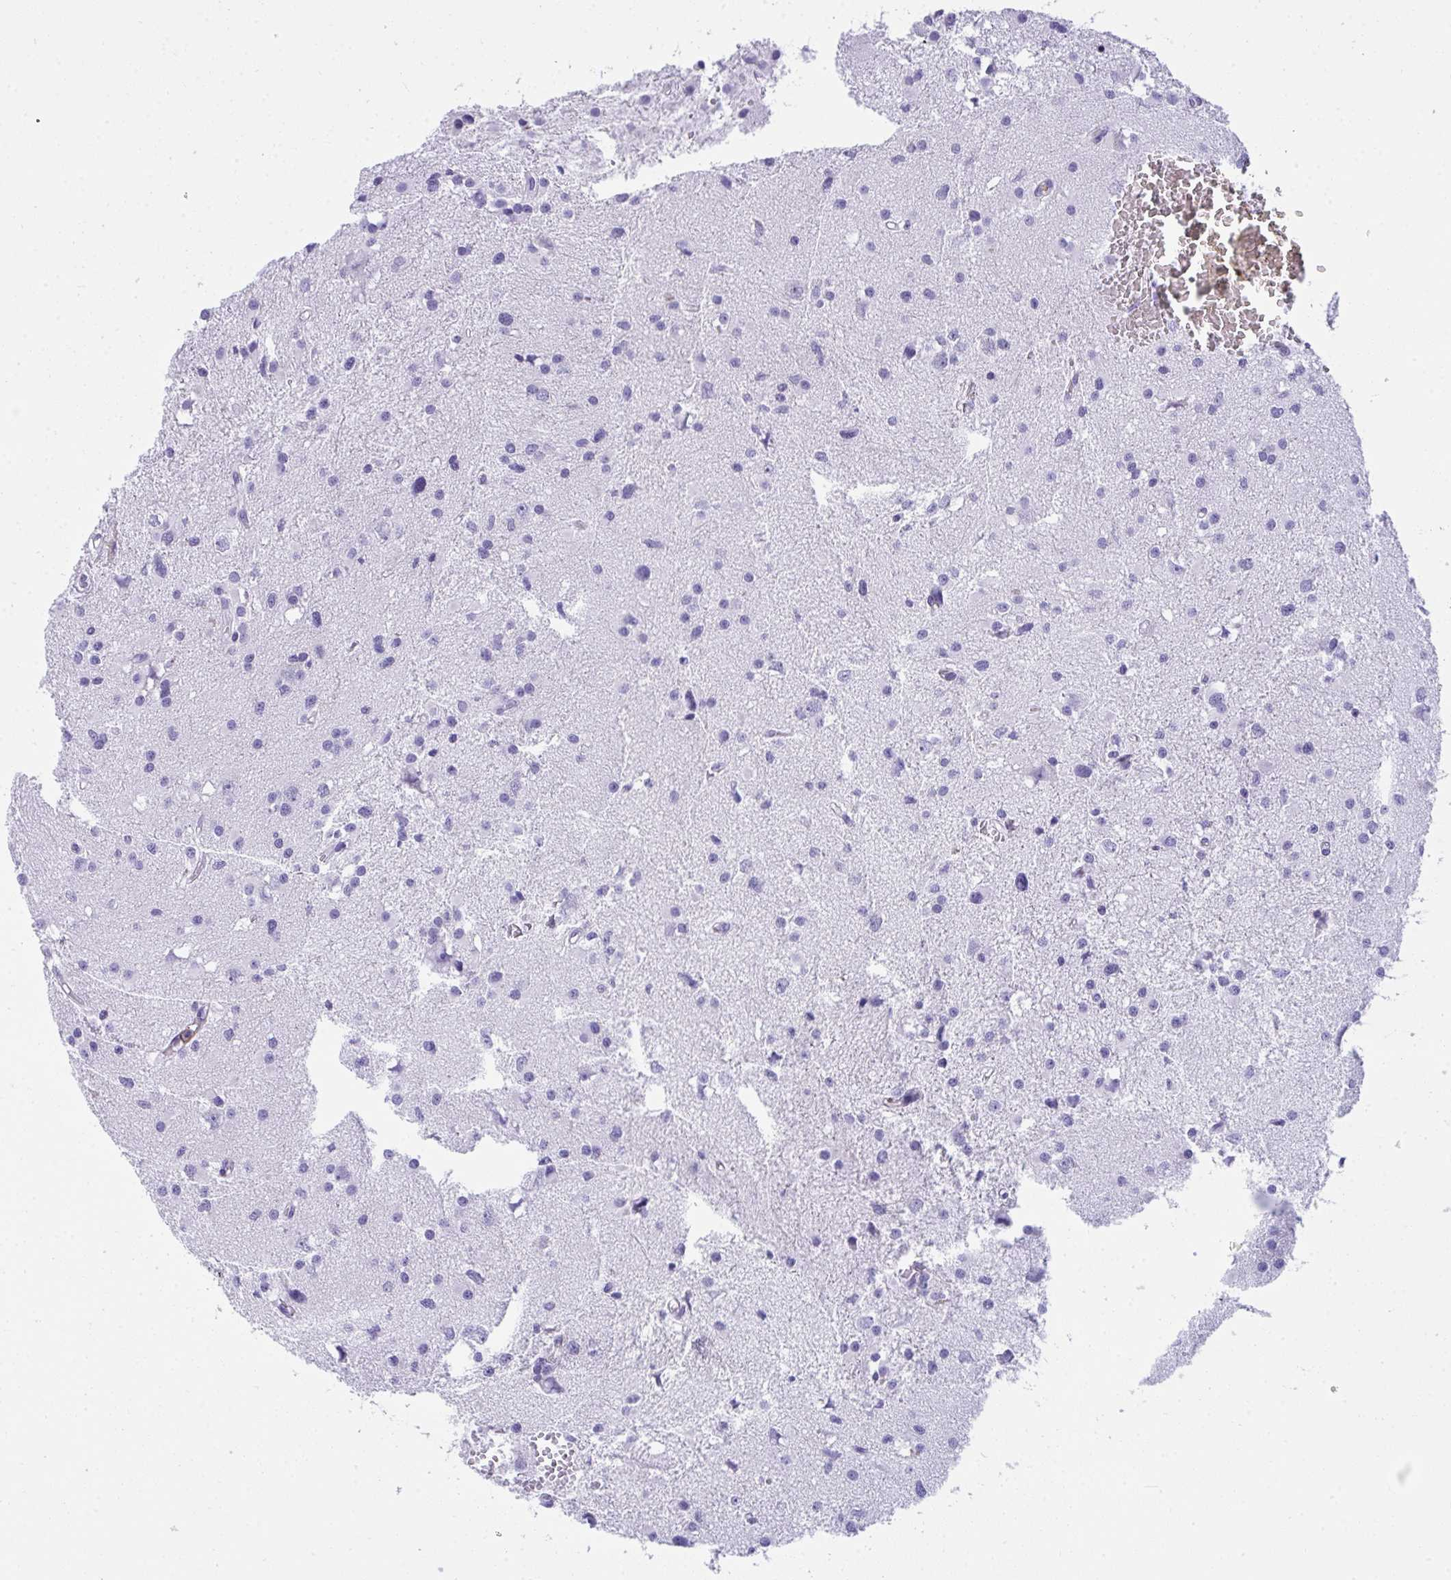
{"staining": {"intensity": "negative", "quantity": "none", "location": "none"}, "tissue": "glioma", "cell_type": "Tumor cells", "image_type": "cancer", "snomed": [{"axis": "morphology", "description": "Glioma, malignant, High grade"}, {"axis": "topography", "description": "Brain"}], "caption": "A photomicrograph of human malignant high-grade glioma is negative for staining in tumor cells.", "gene": "SPN", "patient": {"sex": "male", "age": 54}}